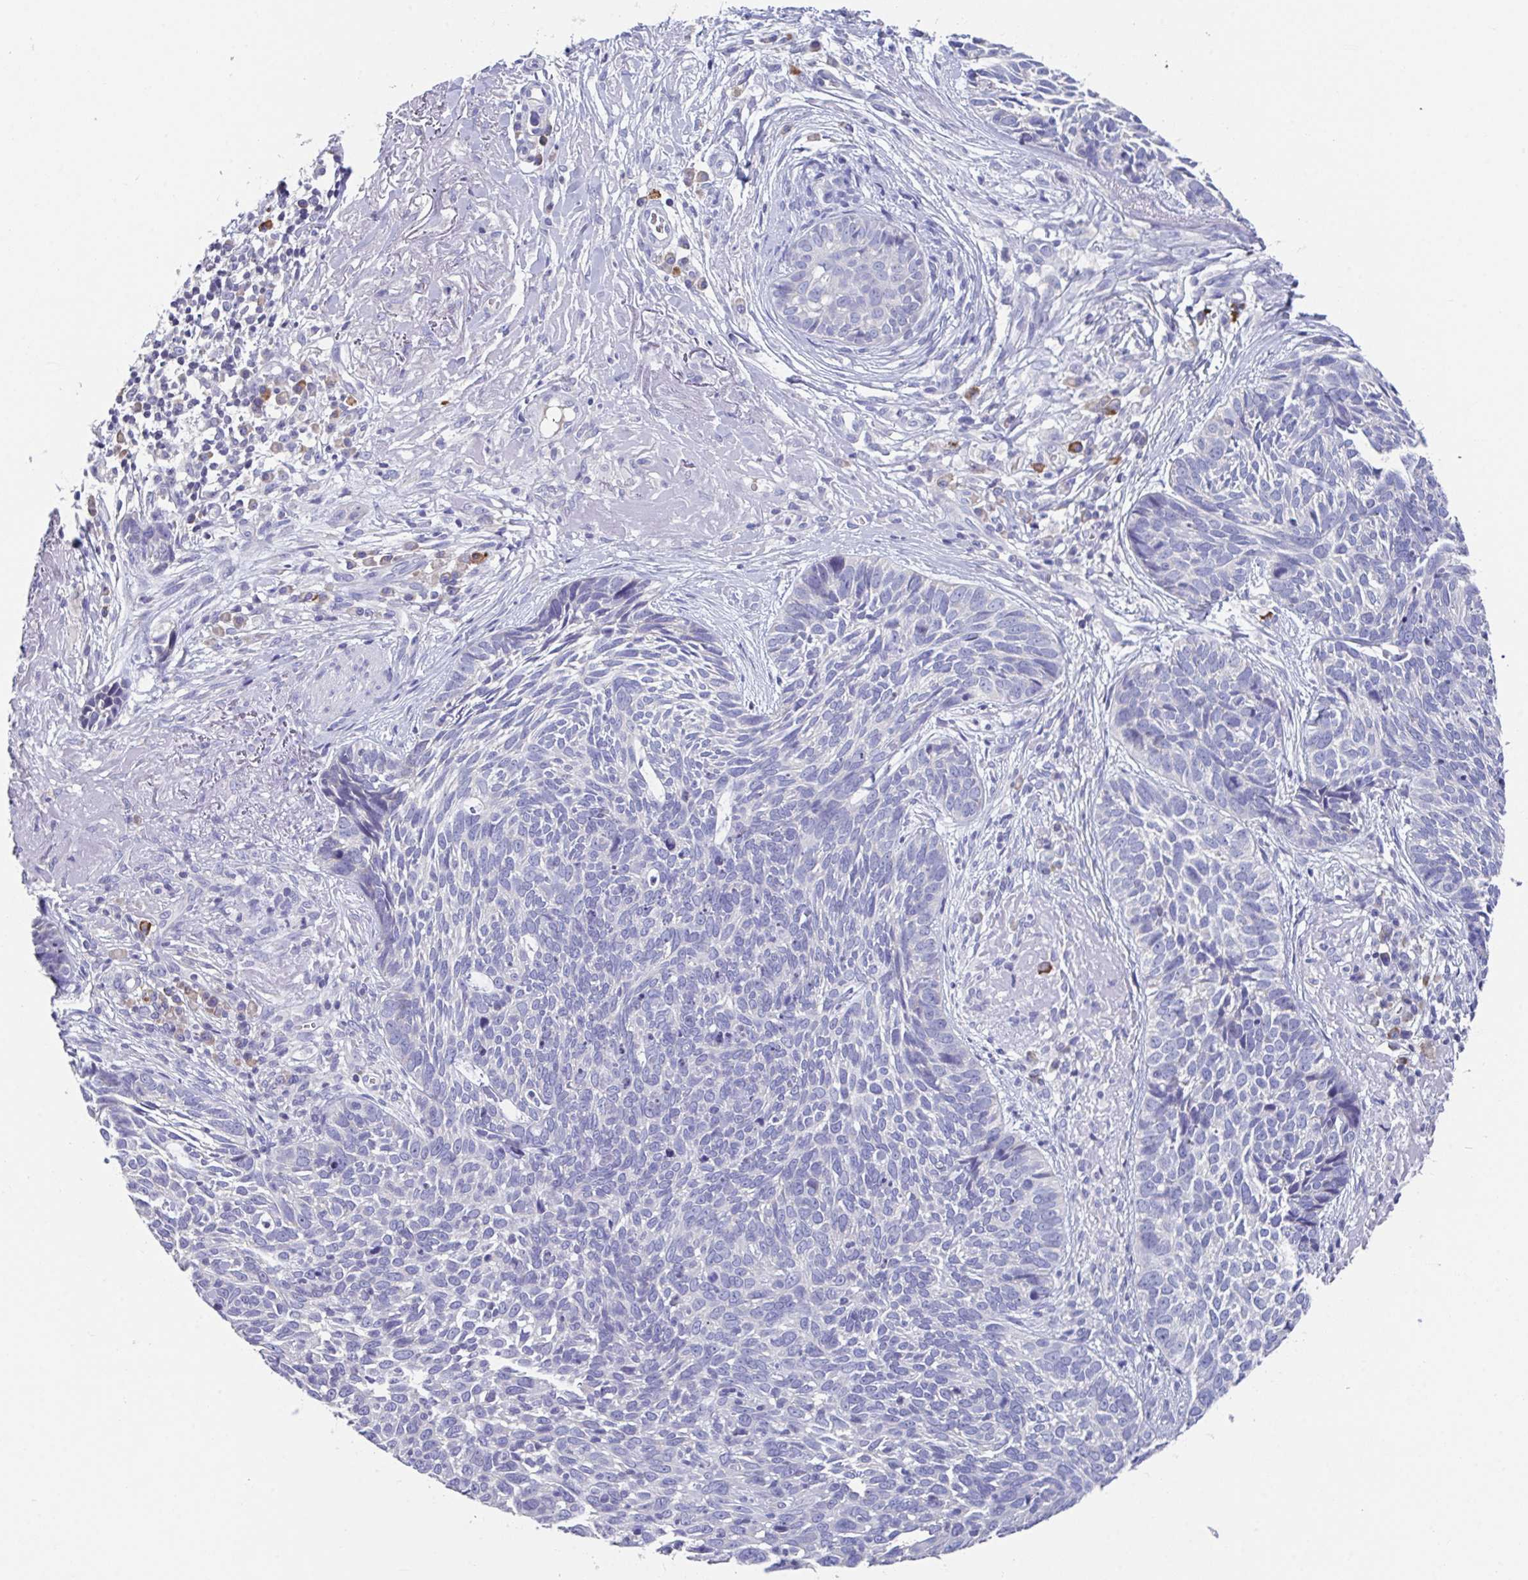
{"staining": {"intensity": "negative", "quantity": "none", "location": "none"}, "tissue": "skin cancer", "cell_type": "Tumor cells", "image_type": "cancer", "snomed": [{"axis": "morphology", "description": "Basal cell carcinoma"}, {"axis": "topography", "description": "Skin"}, {"axis": "topography", "description": "Skin of face"}], "caption": "This is an immunohistochemistry (IHC) histopathology image of human skin basal cell carcinoma. There is no positivity in tumor cells.", "gene": "LRRC58", "patient": {"sex": "female", "age": 95}}